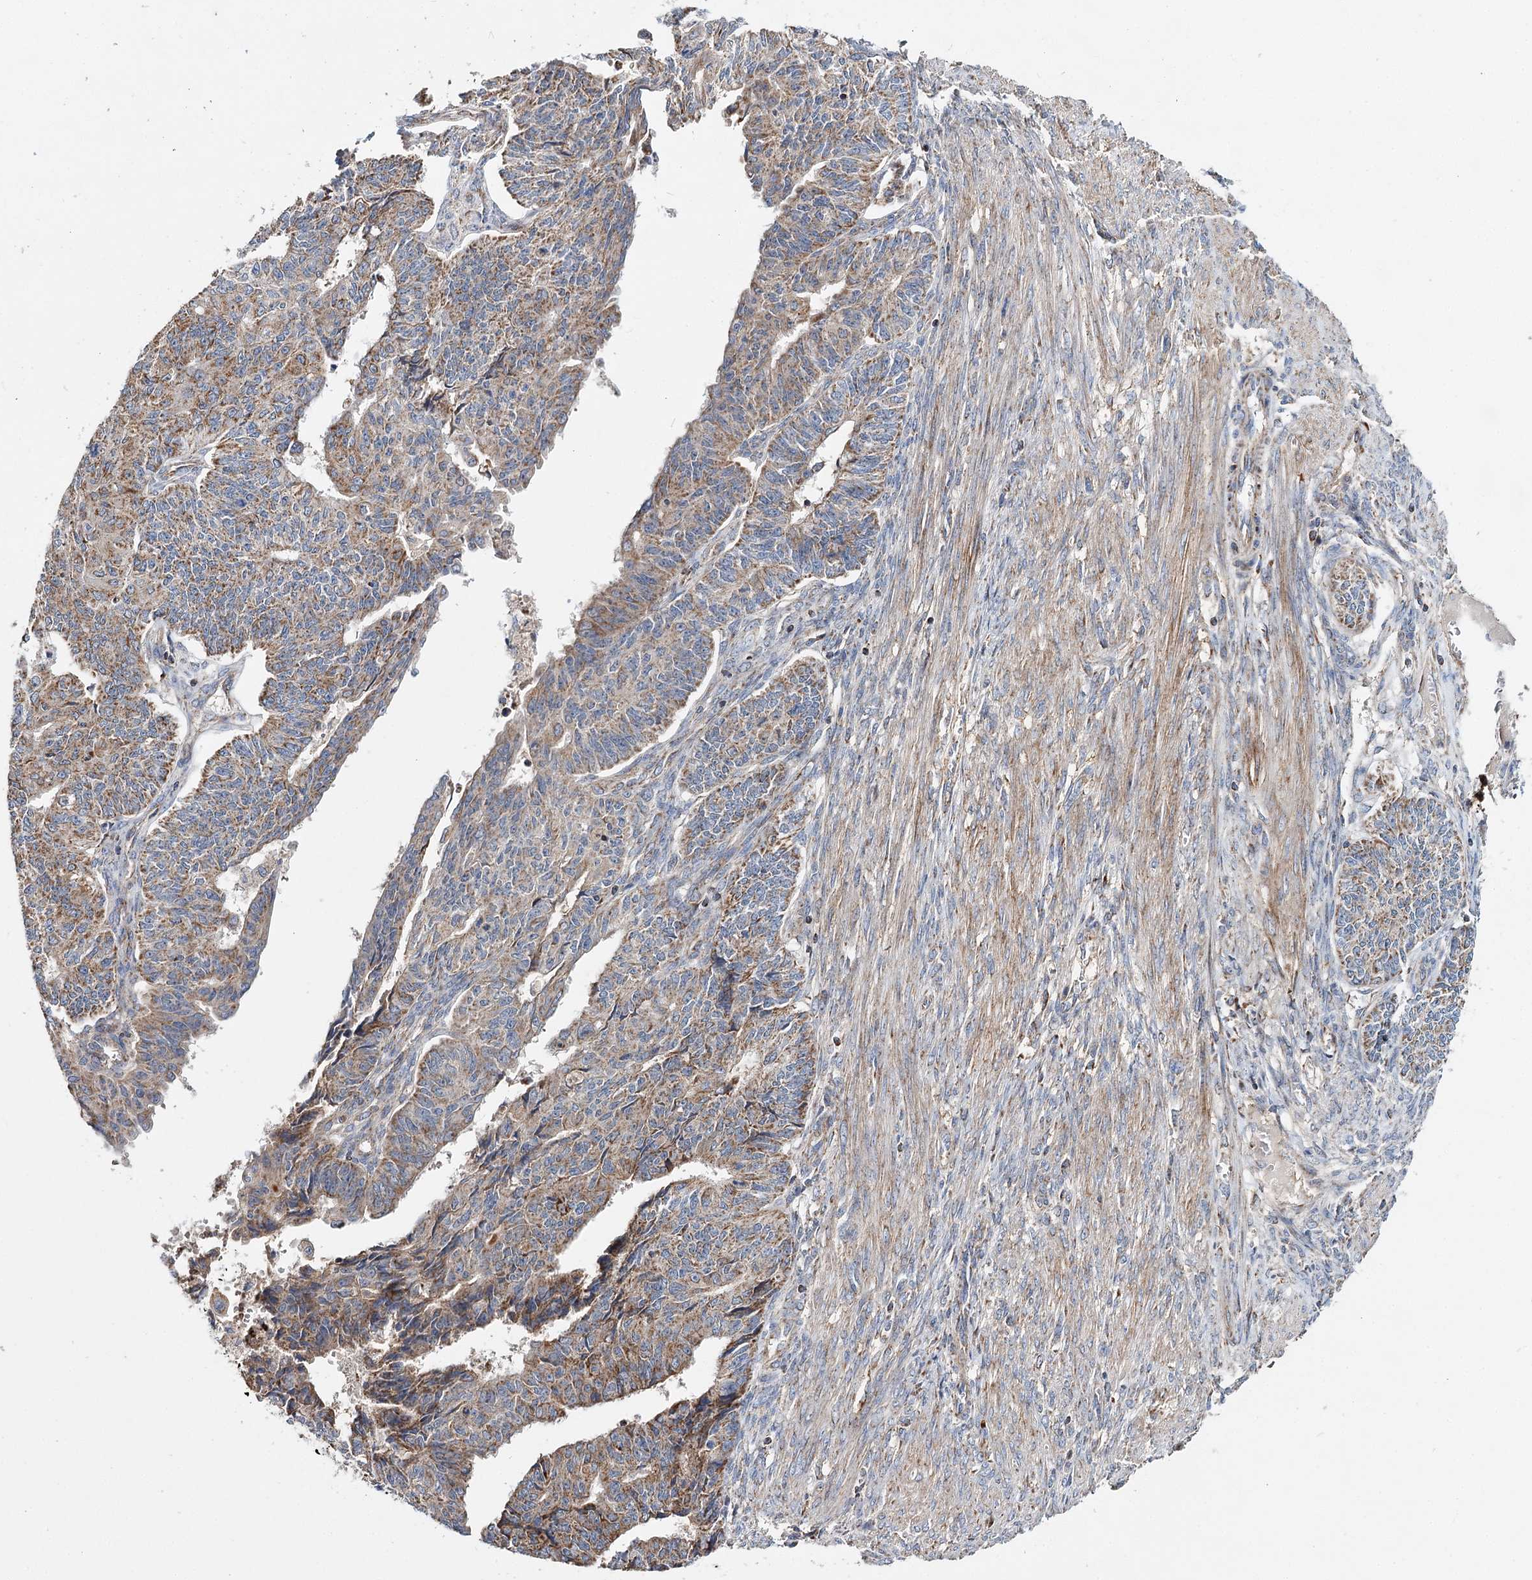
{"staining": {"intensity": "moderate", "quantity": ">75%", "location": "cytoplasmic/membranous"}, "tissue": "endometrial cancer", "cell_type": "Tumor cells", "image_type": "cancer", "snomed": [{"axis": "morphology", "description": "Adenocarcinoma, NOS"}, {"axis": "topography", "description": "Endometrium"}], "caption": "Protein analysis of endometrial adenocarcinoma tissue shows moderate cytoplasmic/membranous expression in approximately >75% of tumor cells.", "gene": "CFAP46", "patient": {"sex": "female", "age": 32}}